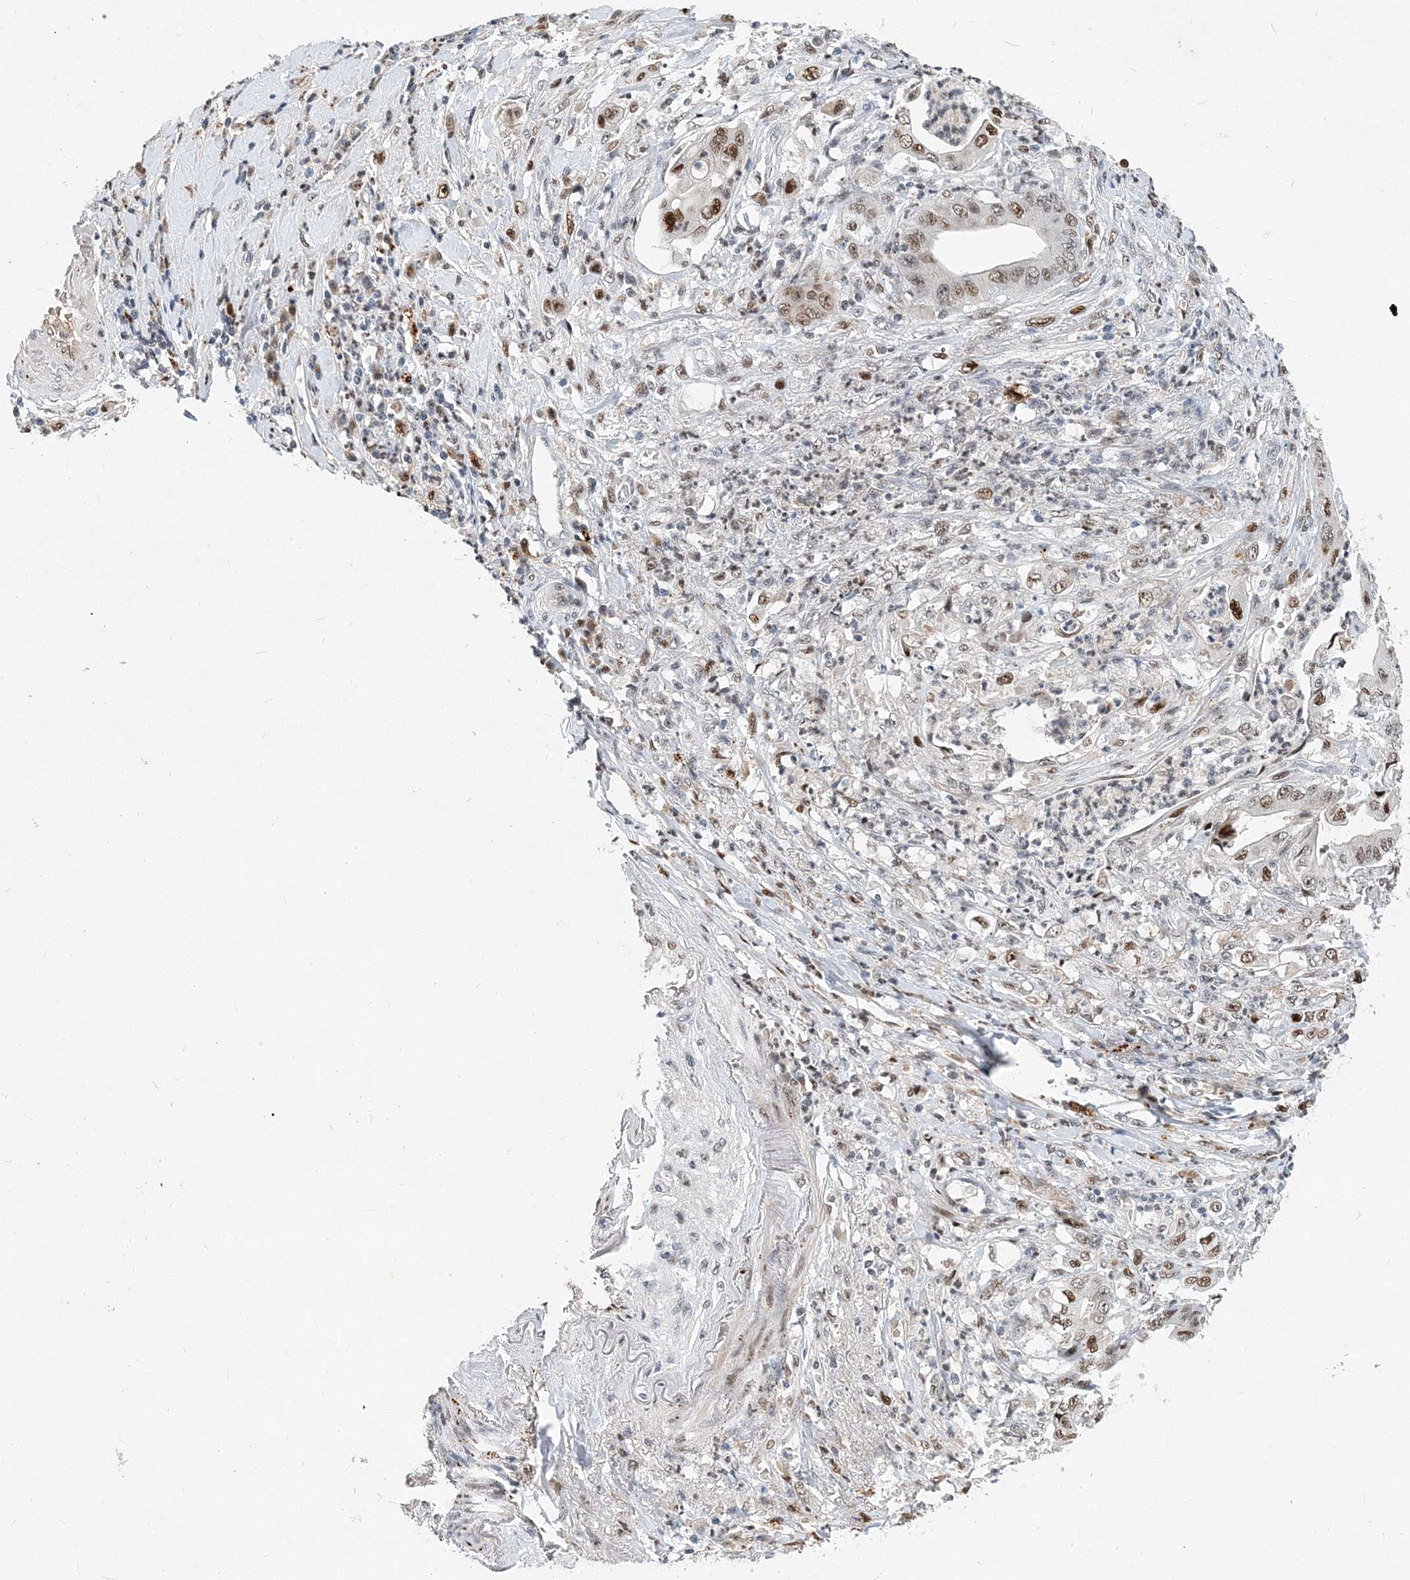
{"staining": {"intensity": "moderate", "quantity": "25%-75%", "location": "nuclear"}, "tissue": "stomach cancer", "cell_type": "Tumor cells", "image_type": "cancer", "snomed": [{"axis": "morphology", "description": "Adenocarcinoma, NOS"}, {"axis": "topography", "description": "Stomach"}], "caption": "Brown immunohistochemical staining in human stomach cancer (adenocarcinoma) exhibits moderate nuclear positivity in approximately 25%-75% of tumor cells. The protein of interest is stained brown, and the nuclei are stained in blue (DAB IHC with brightfield microscopy, high magnification).", "gene": "KPNA4", "patient": {"sex": "female", "age": 73}}